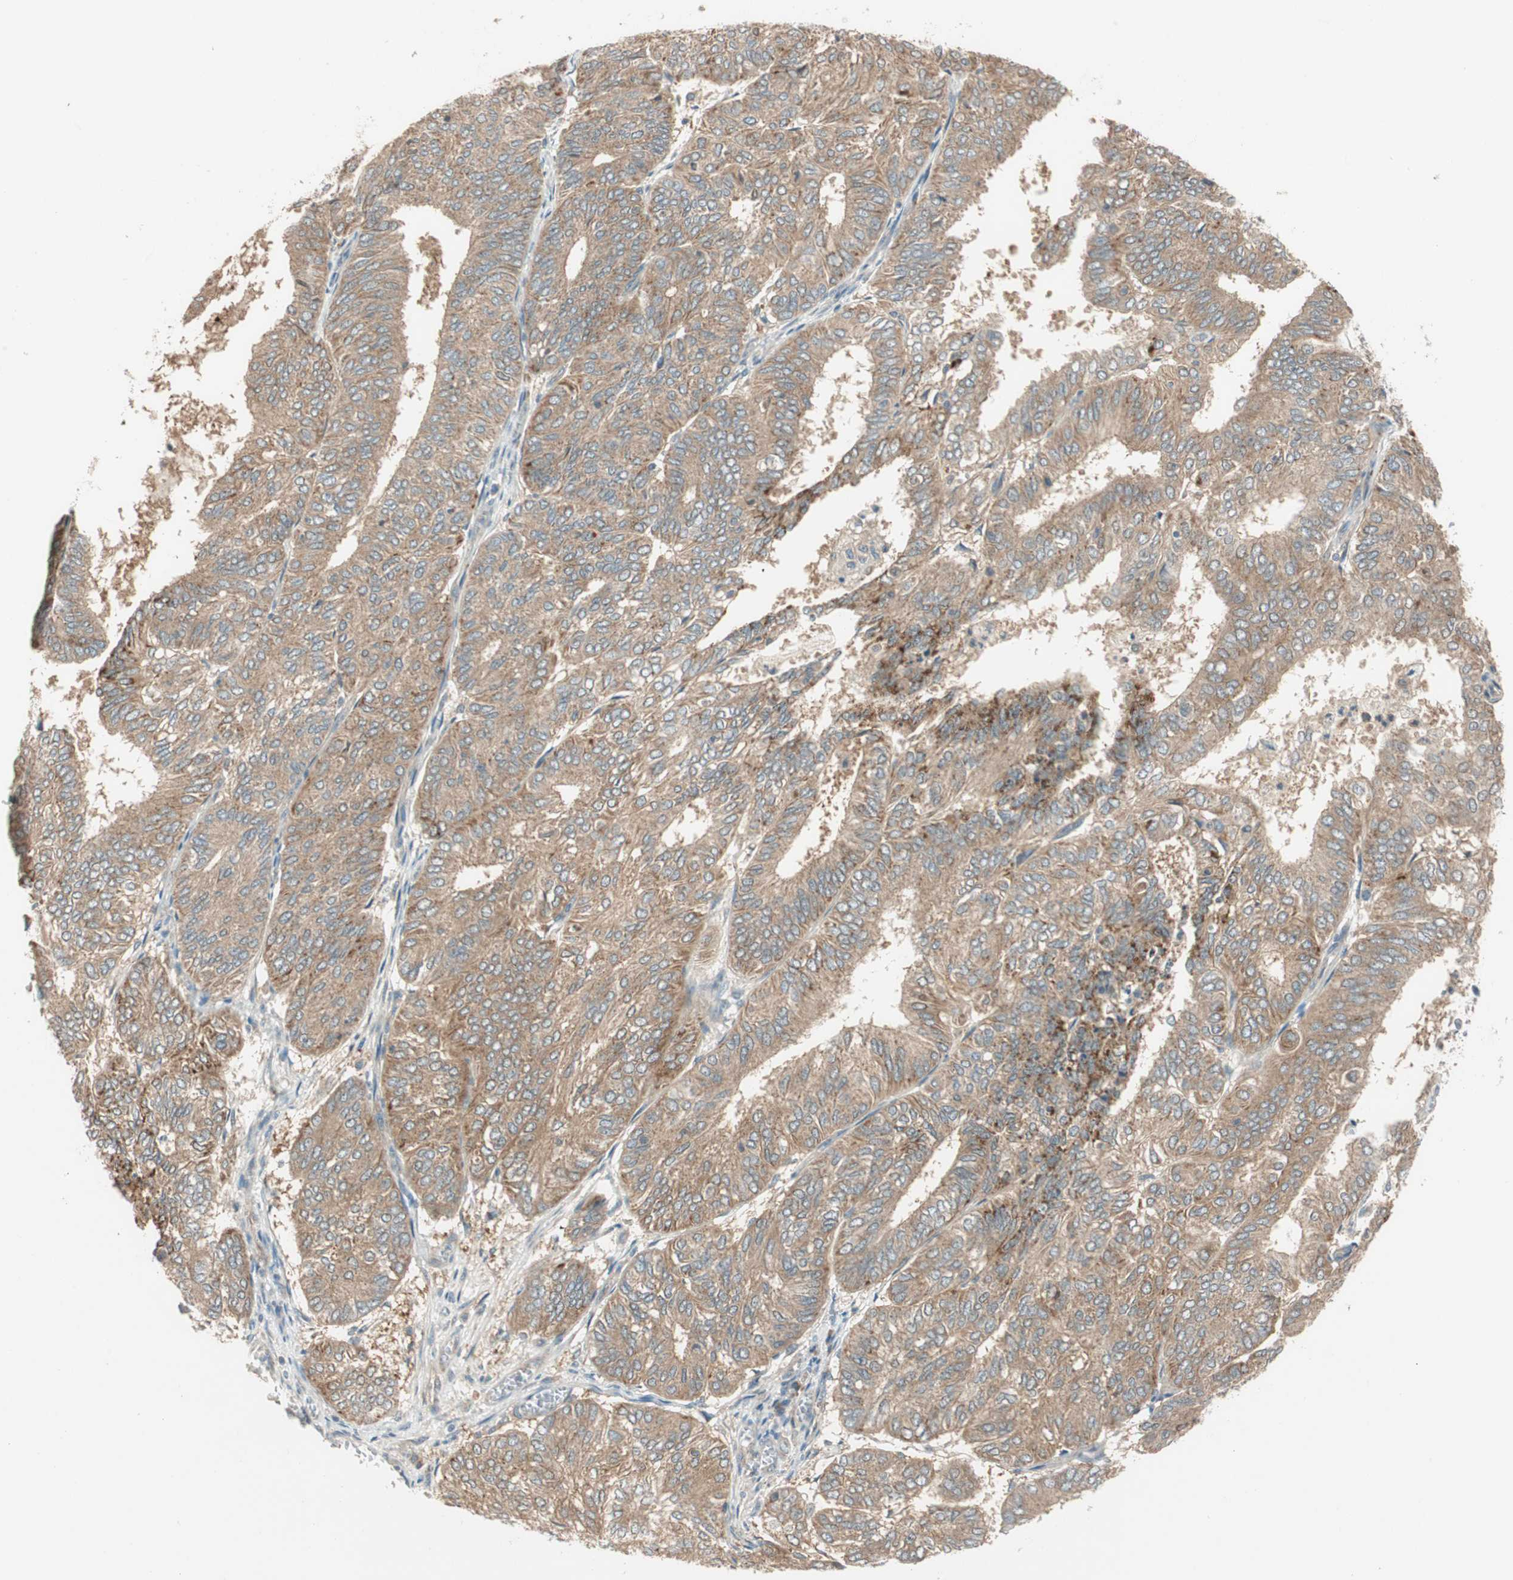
{"staining": {"intensity": "moderate", "quantity": ">75%", "location": "cytoplasmic/membranous"}, "tissue": "endometrial cancer", "cell_type": "Tumor cells", "image_type": "cancer", "snomed": [{"axis": "morphology", "description": "Adenocarcinoma, NOS"}, {"axis": "topography", "description": "Uterus"}], "caption": "Protein staining of endometrial cancer (adenocarcinoma) tissue displays moderate cytoplasmic/membranous staining in approximately >75% of tumor cells.", "gene": "NCLN", "patient": {"sex": "female", "age": 60}}